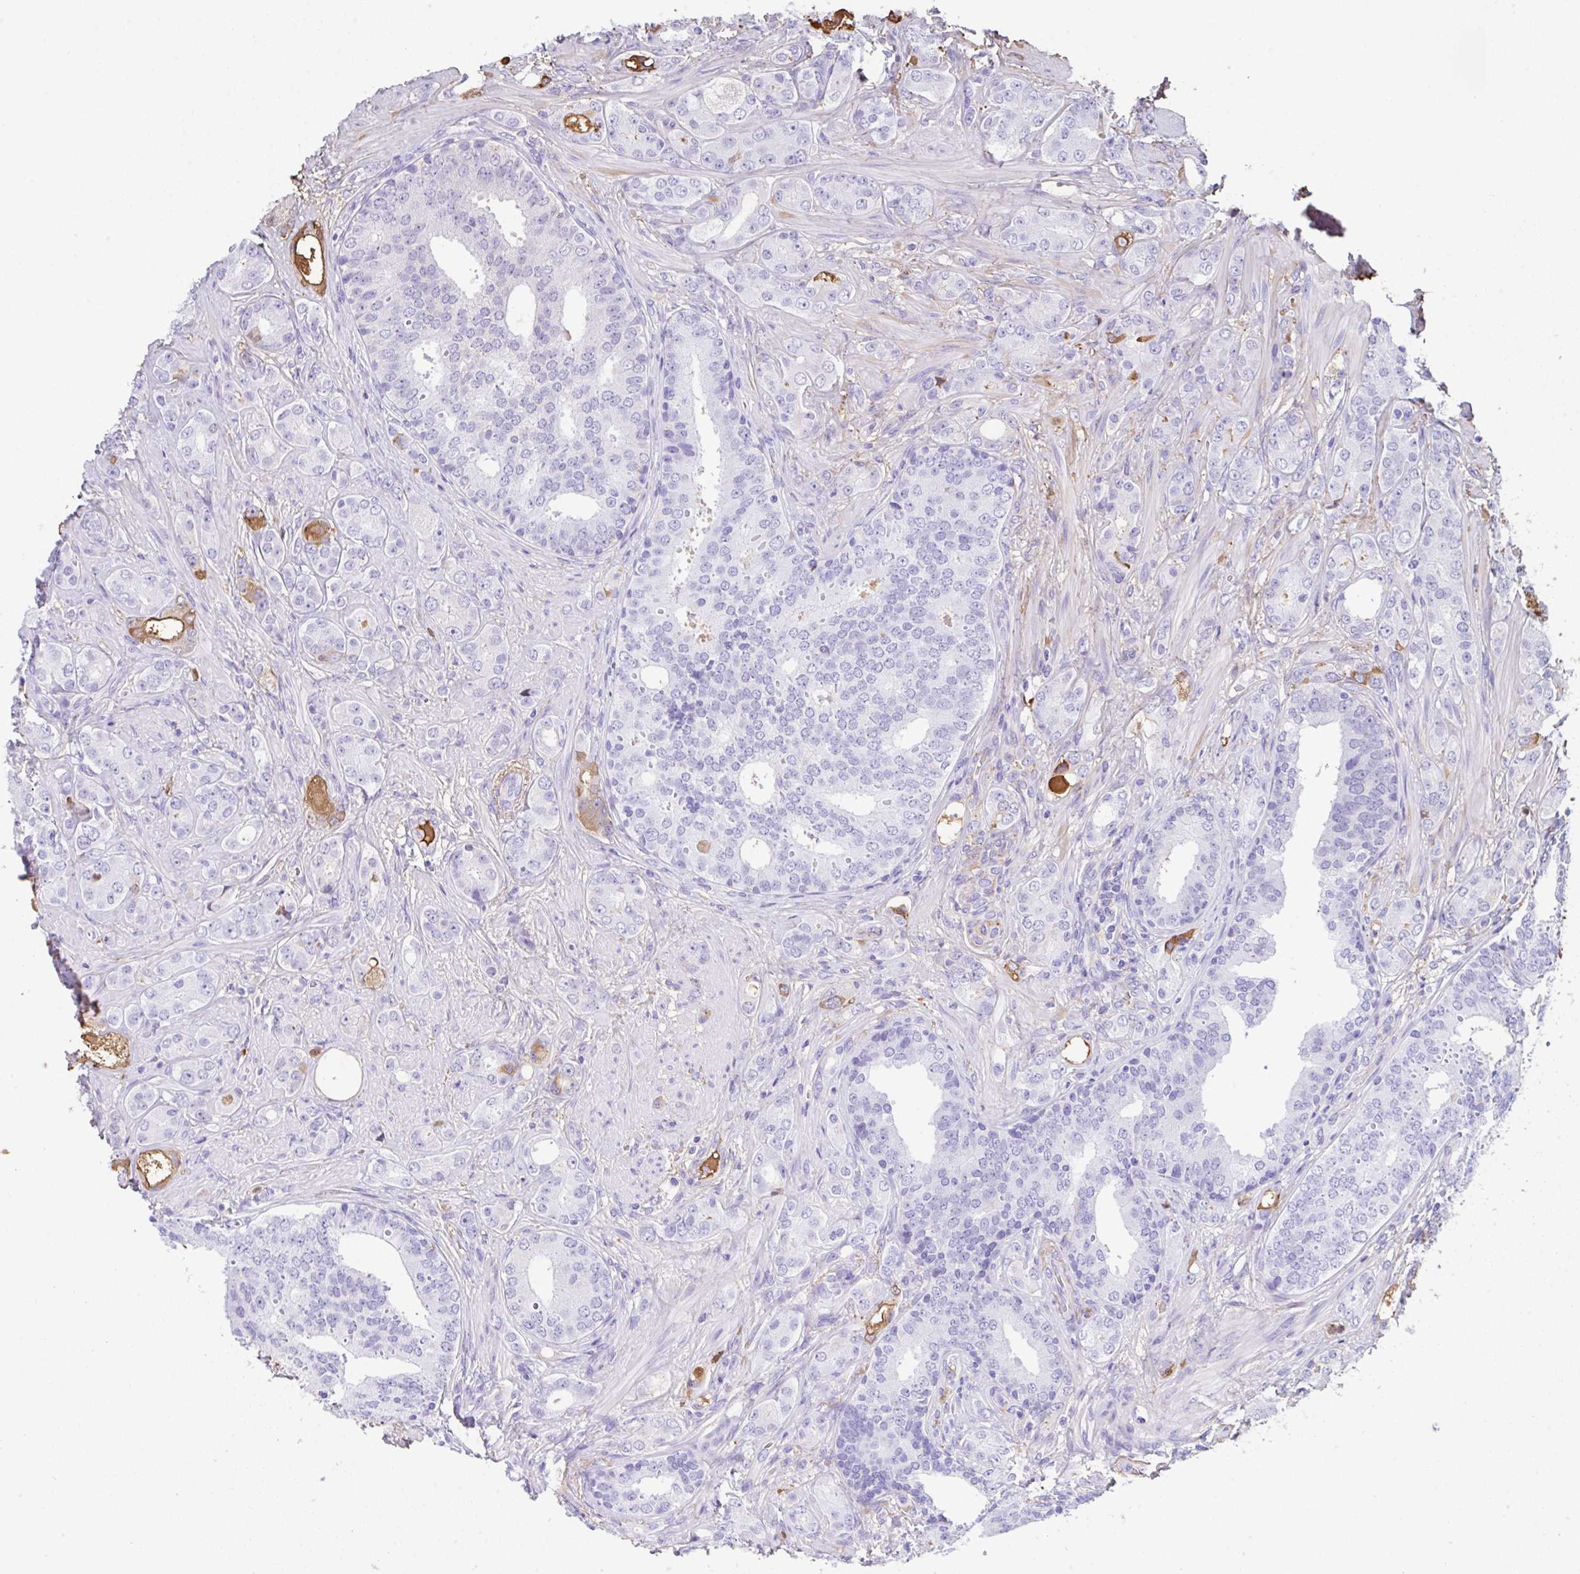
{"staining": {"intensity": "negative", "quantity": "none", "location": "none"}, "tissue": "prostate cancer", "cell_type": "Tumor cells", "image_type": "cancer", "snomed": [{"axis": "morphology", "description": "Adenocarcinoma, High grade"}, {"axis": "topography", "description": "Prostate"}], "caption": "Tumor cells show no significant expression in prostate adenocarcinoma (high-grade). Nuclei are stained in blue.", "gene": "HOXC12", "patient": {"sex": "male", "age": 62}}